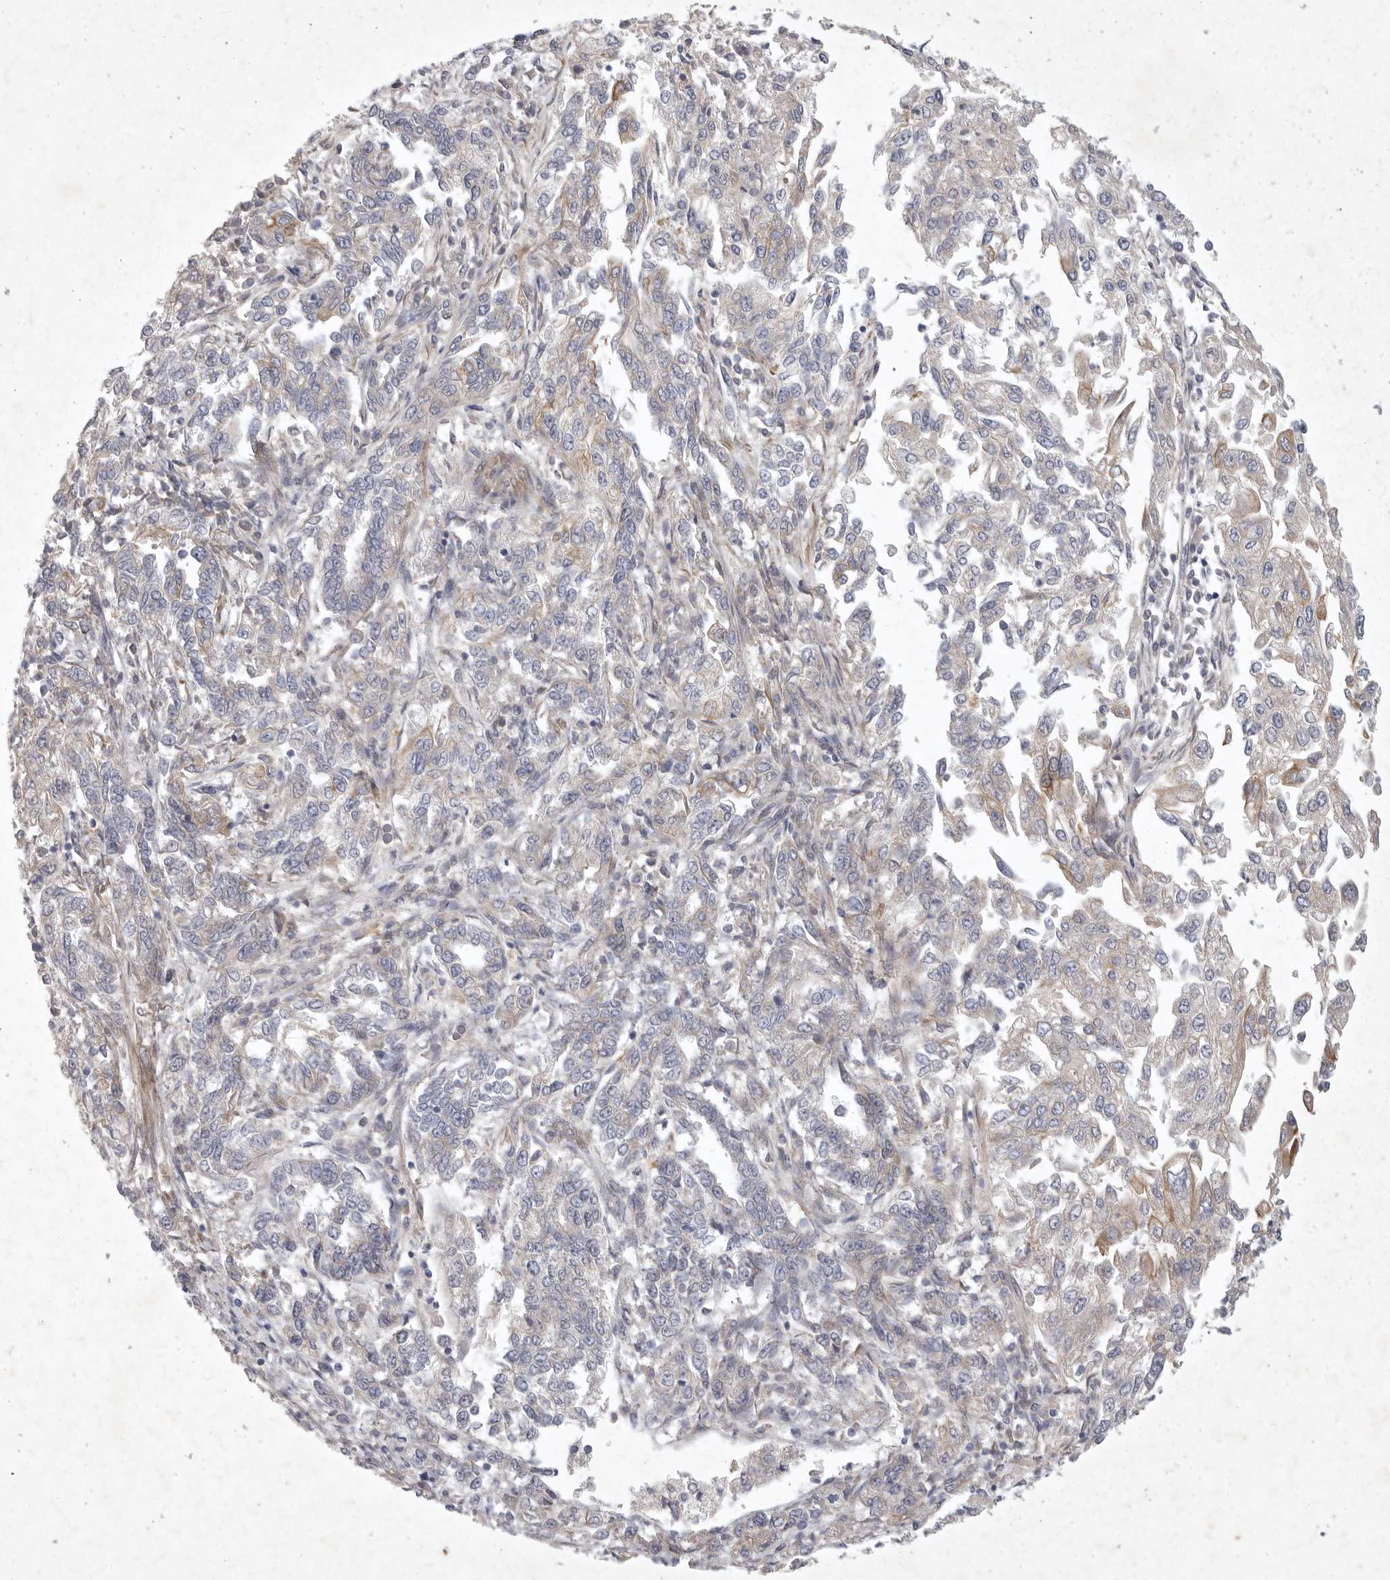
{"staining": {"intensity": "negative", "quantity": "none", "location": "none"}, "tissue": "endometrial cancer", "cell_type": "Tumor cells", "image_type": "cancer", "snomed": [{"axis": "morphology", "description": "Adenocarcinoma, NOS"}, {"axis": "topography", "description": "Endometrium"}], "caption": "Photomicrograph shows no significant protein staining in tumor cells of adenocarcinoma (endometrial).", "gene": "BZW2", "patient": {"sex": "female", "age": 49}}